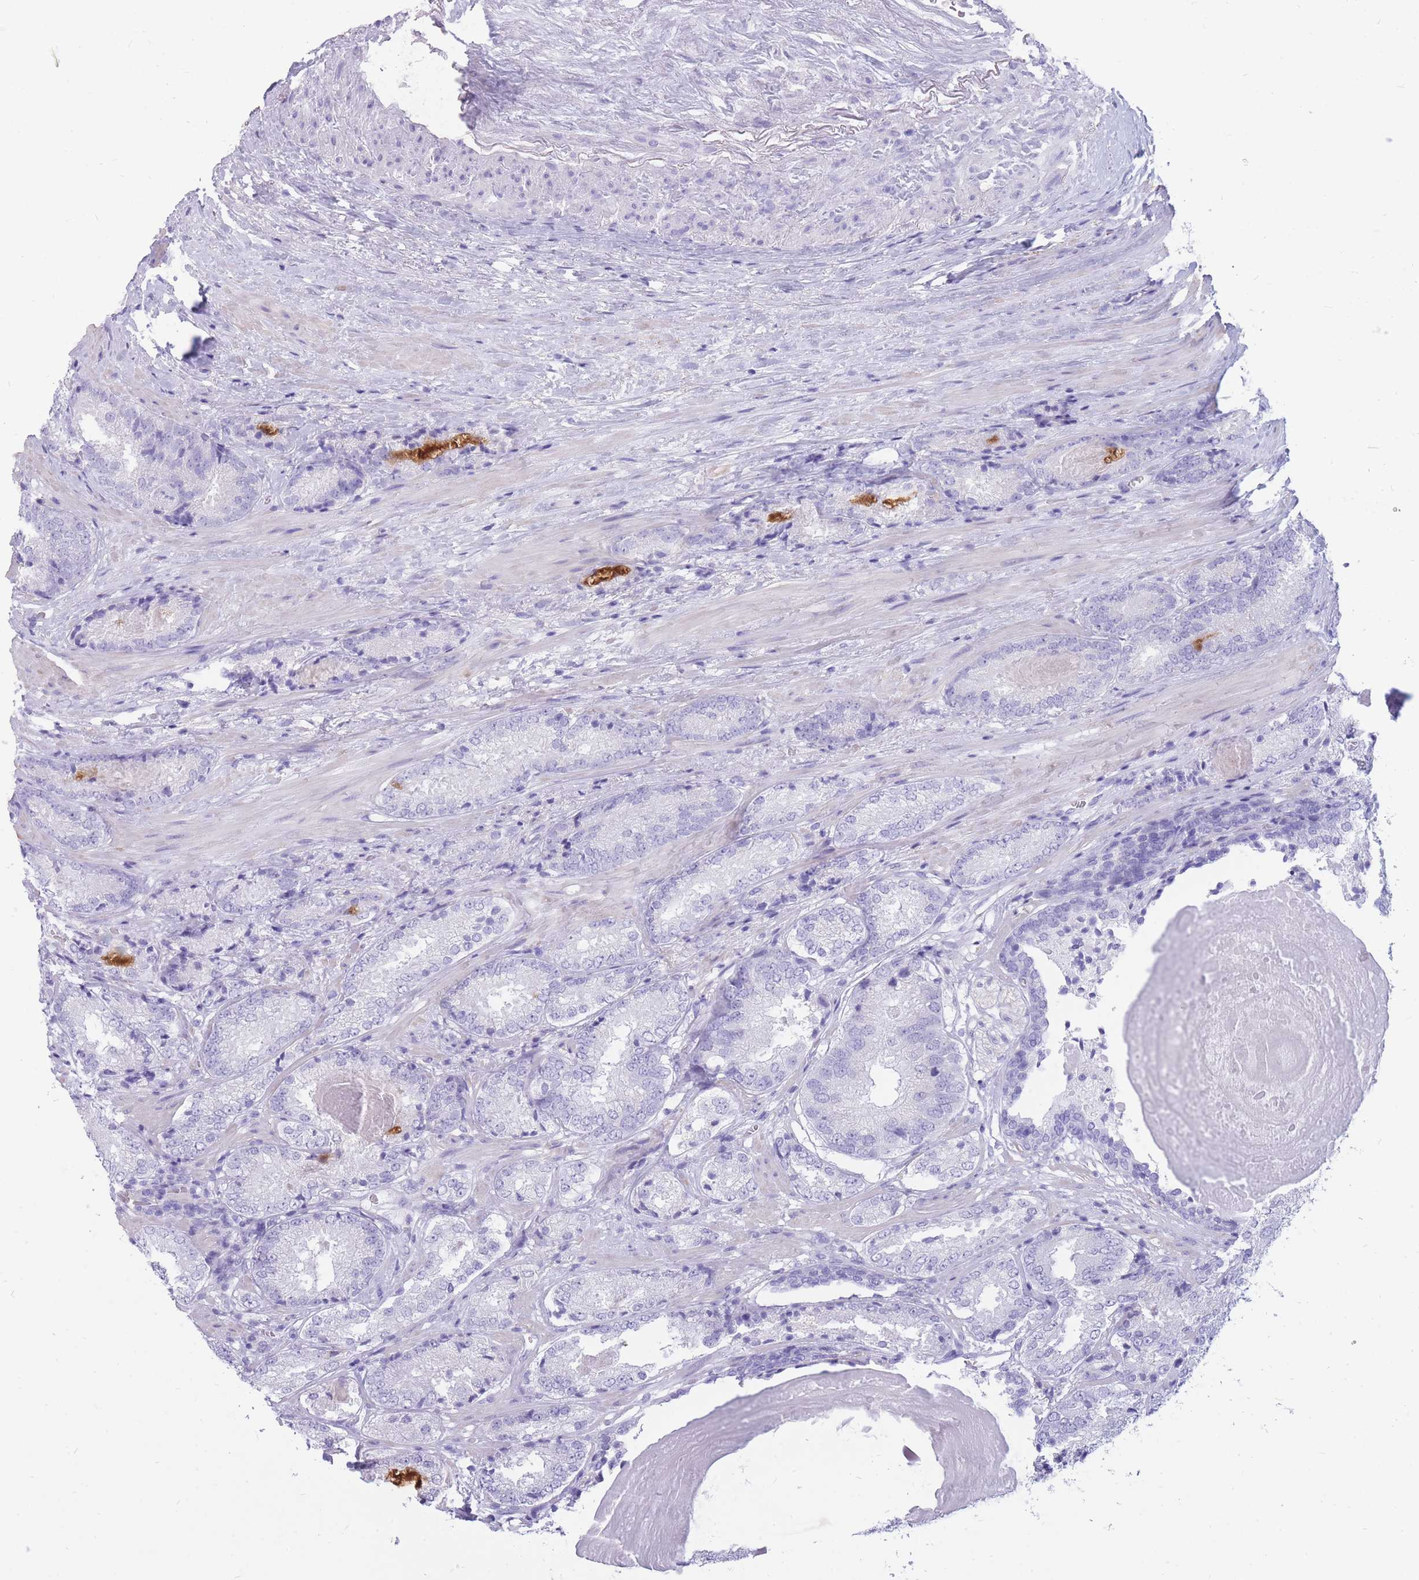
{"staining": {"intensity": "negative", "quantity": "none", "location": "none"}, "tissue": "prostate cancer", "cell_type": "Tumor cells", "image_type": "cancer", "snomed": [{"axis": "morphology", "description": "Adenocarcinoma, High grade"}, {"axis": "topography", "description": "Prostate"}], "caption": "Immunohistochemical staining of human prostate cancer displays no significant expression in tumor cells.", "gene": "CYP21A2", "patient": {"sex": "male", "age": 63}}